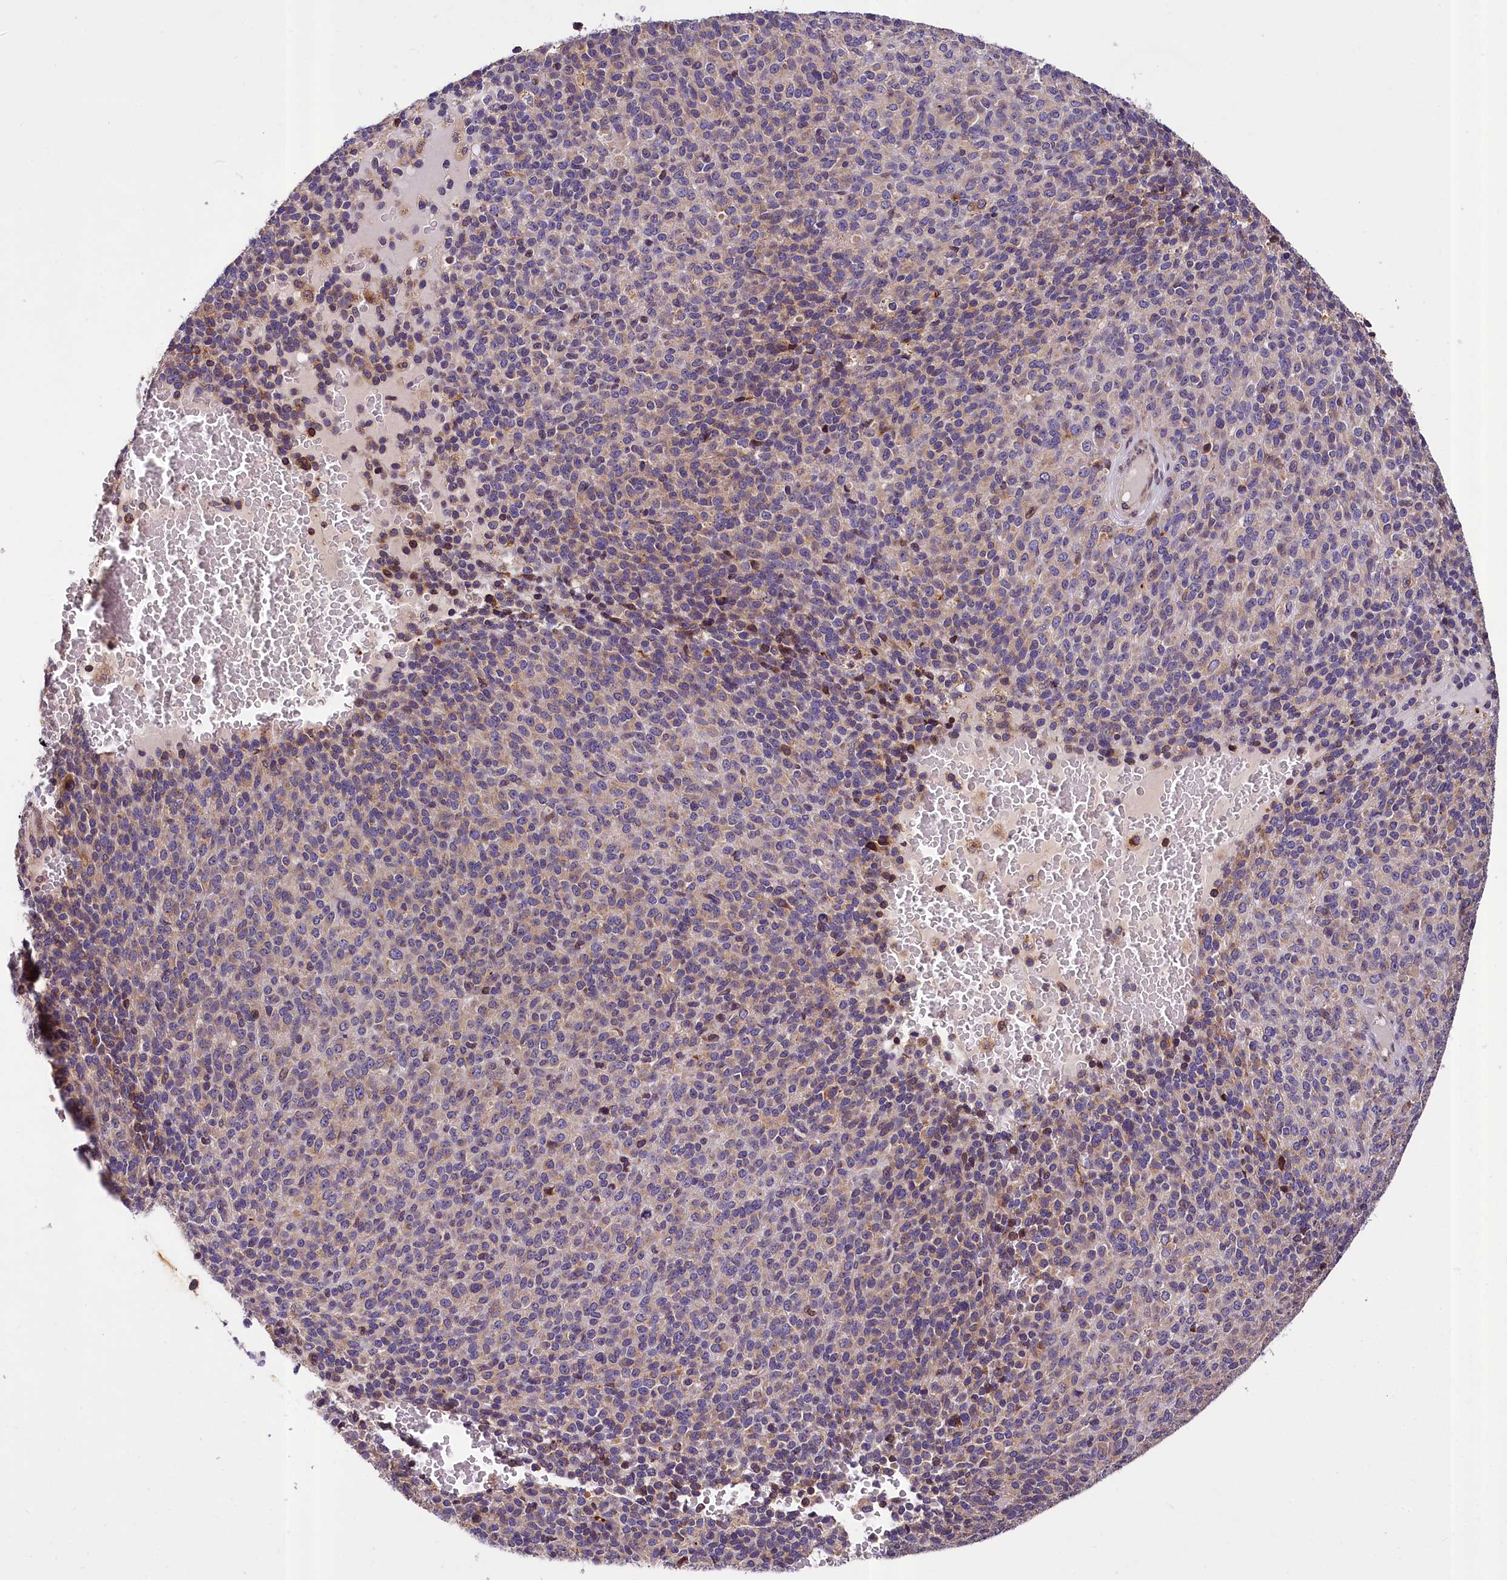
{"staining": {"intensity": "strong", "quantity": "<25%", "location": "cytoplasmic/membranous"}, "tissue": "melanoma", "cell_type": "Tumor cells", "image_type": "cancer", "snomed": [{"axis": "morphology", "description": "Malignant melanoma, Metastatic site"}, {"axis": "topography", "description": "Brain"}], "caption": "An immunohistochemistry (IHC) histopathology image of neoplastic tissue is shown. Protein staining in brown highlights strong cytoplasmic/membranous positivity in melanoma within tumor cells.", "gene": "SUPV3L1", "patient": {"sex": "female", "age": 56}}